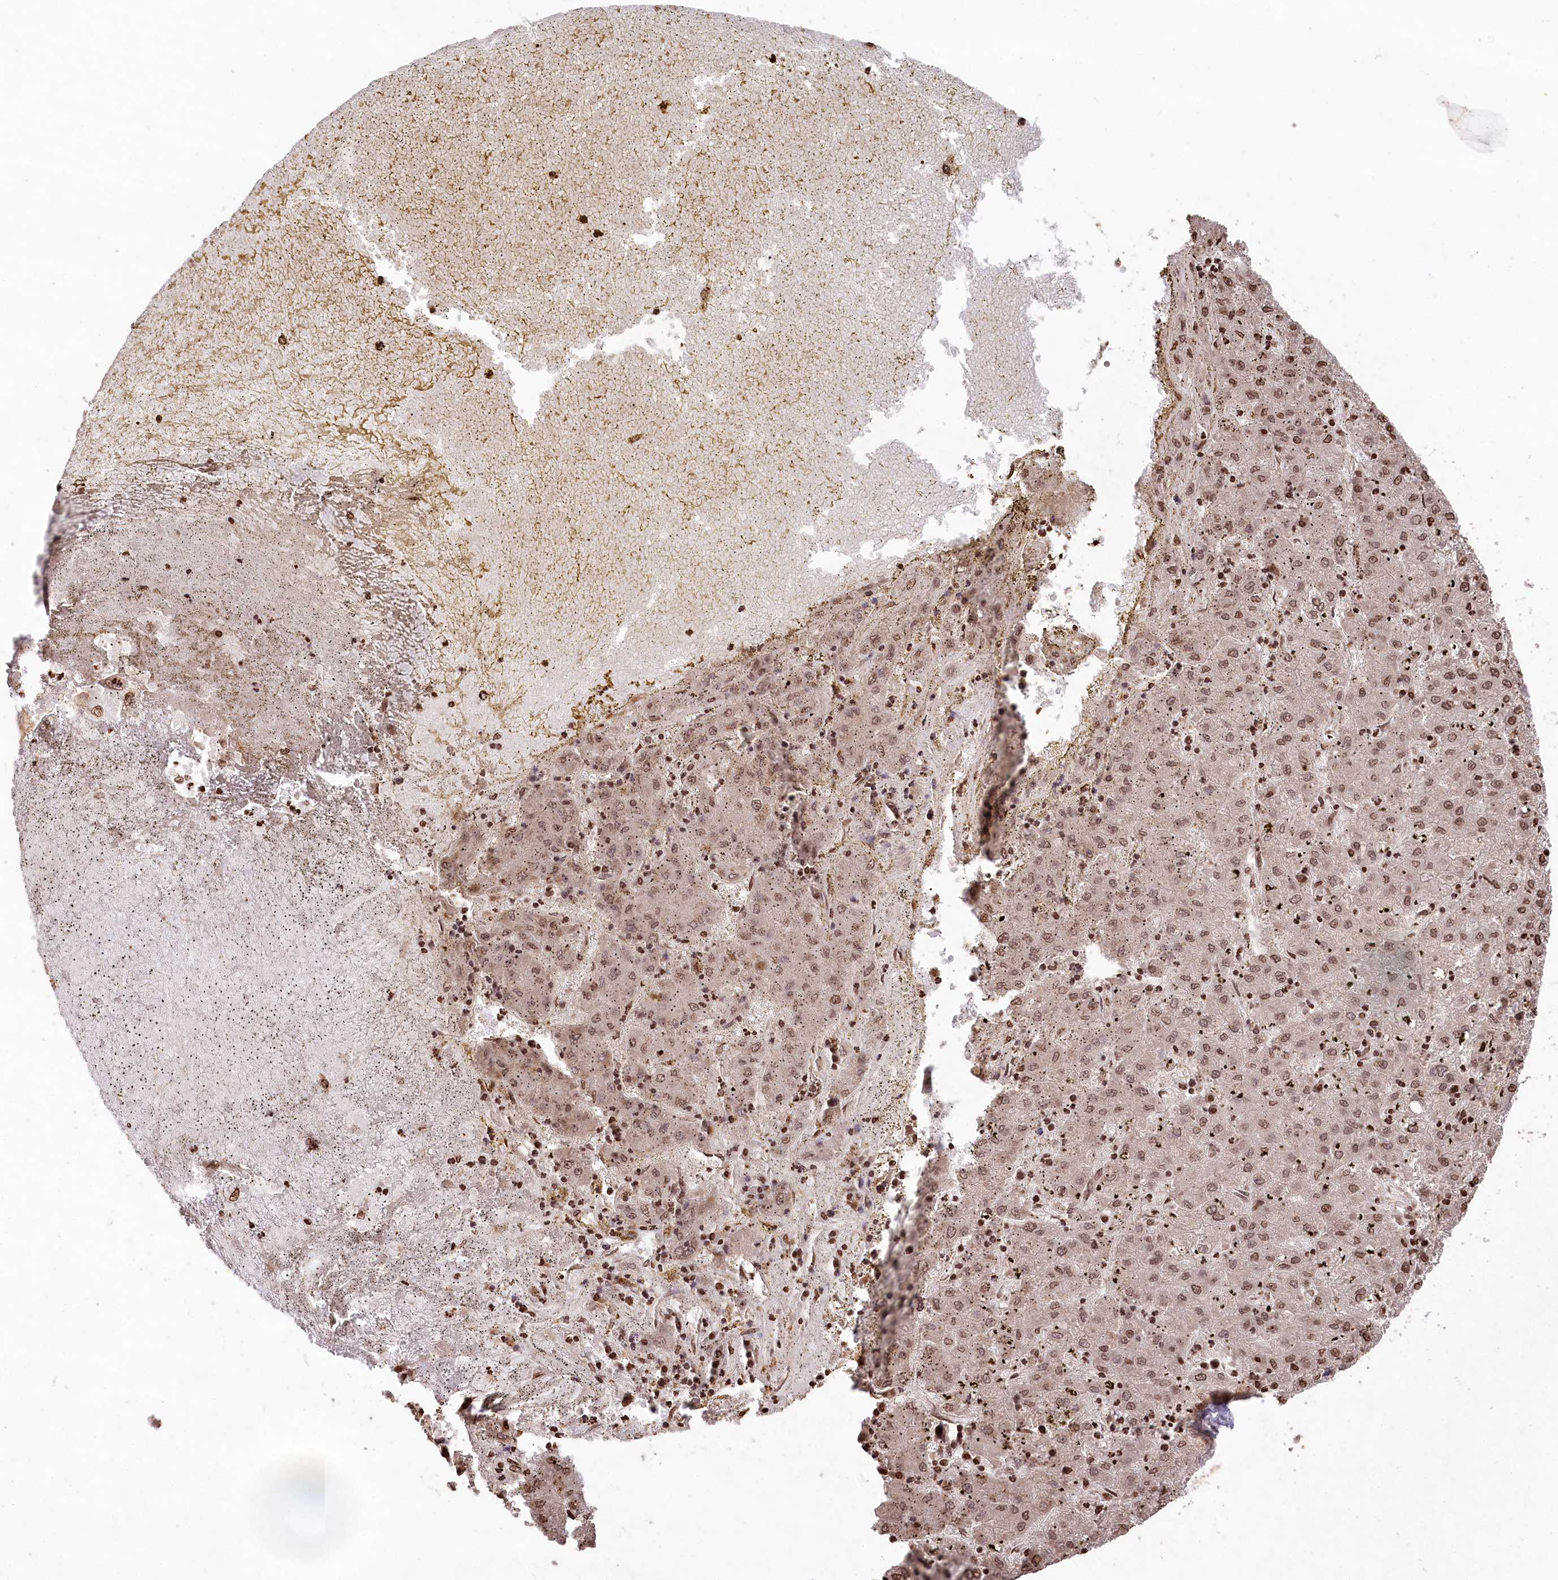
{"staining": {"intensity": "moderate", "quantity": ">75%", "location": "nuclear"}, "tissue": "liver cancer", "cell_type": "Tumor cells", "image_type": "cancer", "snomed": [{"axis": "morphology", "description": "Carcinoma, Hepatocellular, NOS"}, {"axis": "topography", "description": "Liver"}], "caption": "An image of hepatocellular carcinoma (liver) stained for a protein exhibits moderate nuclear brown staining in tumor cells.", "gene": "CCSER2", "patient": {"sex": "male", "age": 72}}